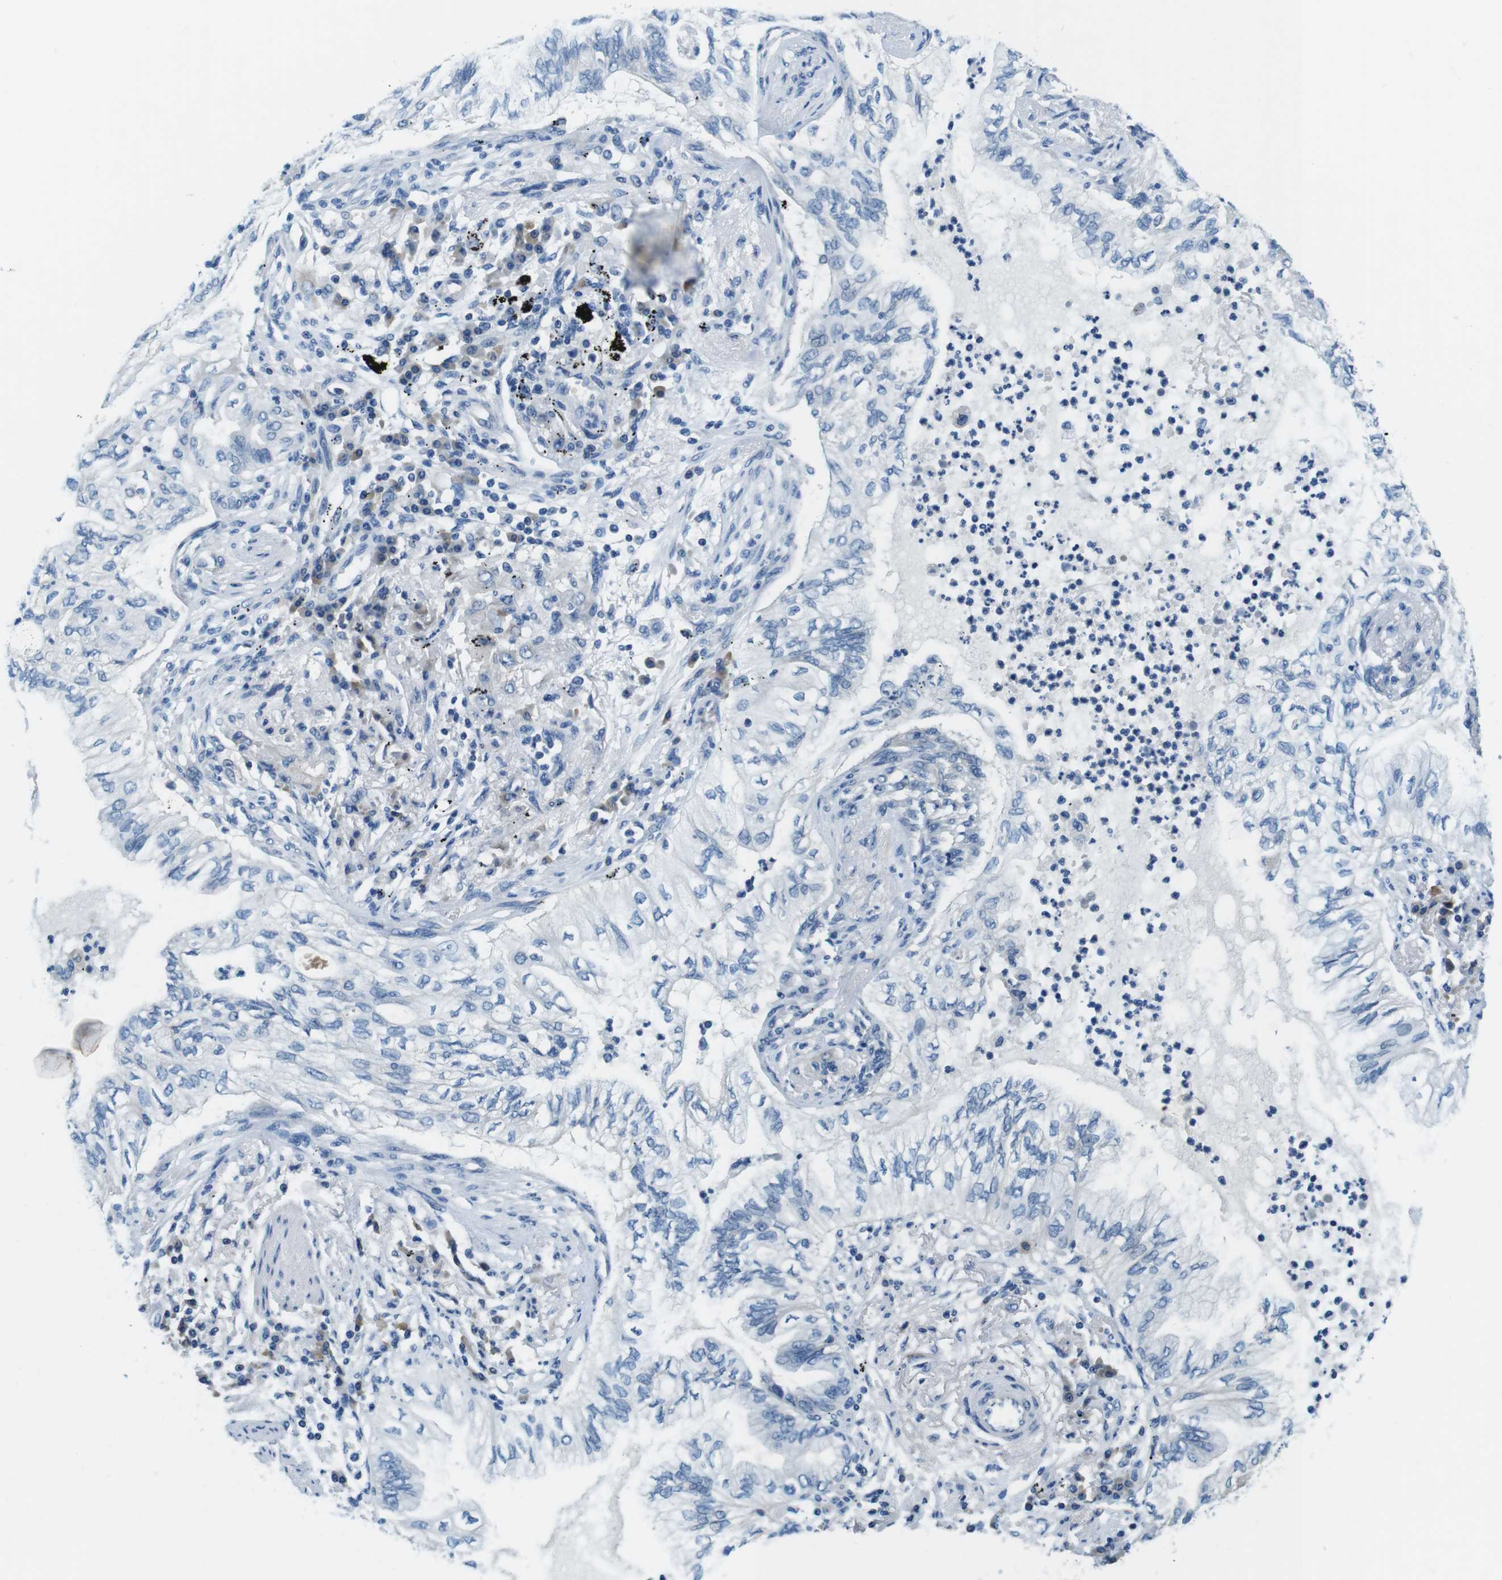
{"staining": {"intensity": "negative", "quantity": "none", "location": "none"}, "tissue": "lung cancer", "cell_type": "Tumor cells", "image_type": "cancer", "snomed": [{"axis": "morphology", "description": "Normal tissue, NOS"}, {"axis": "morphology", "description": "Adenocarcinoma, NOS"}, {"axis": "topography", "description": "Bronchus"}, {"axis": "topography", "description": "Lung"}], "caption": "Tumor cells show no significant staining in lung adenocarcinoma. The staining was performed using DAB (3,3'-diaminobenzidine) to visualize the protein expression in brown, while the nuclei were stained in blue with hematoxylin (Magnification: 20x).", "gene": "DENND4C", "patient": {"sex": "female", "age": 70}}